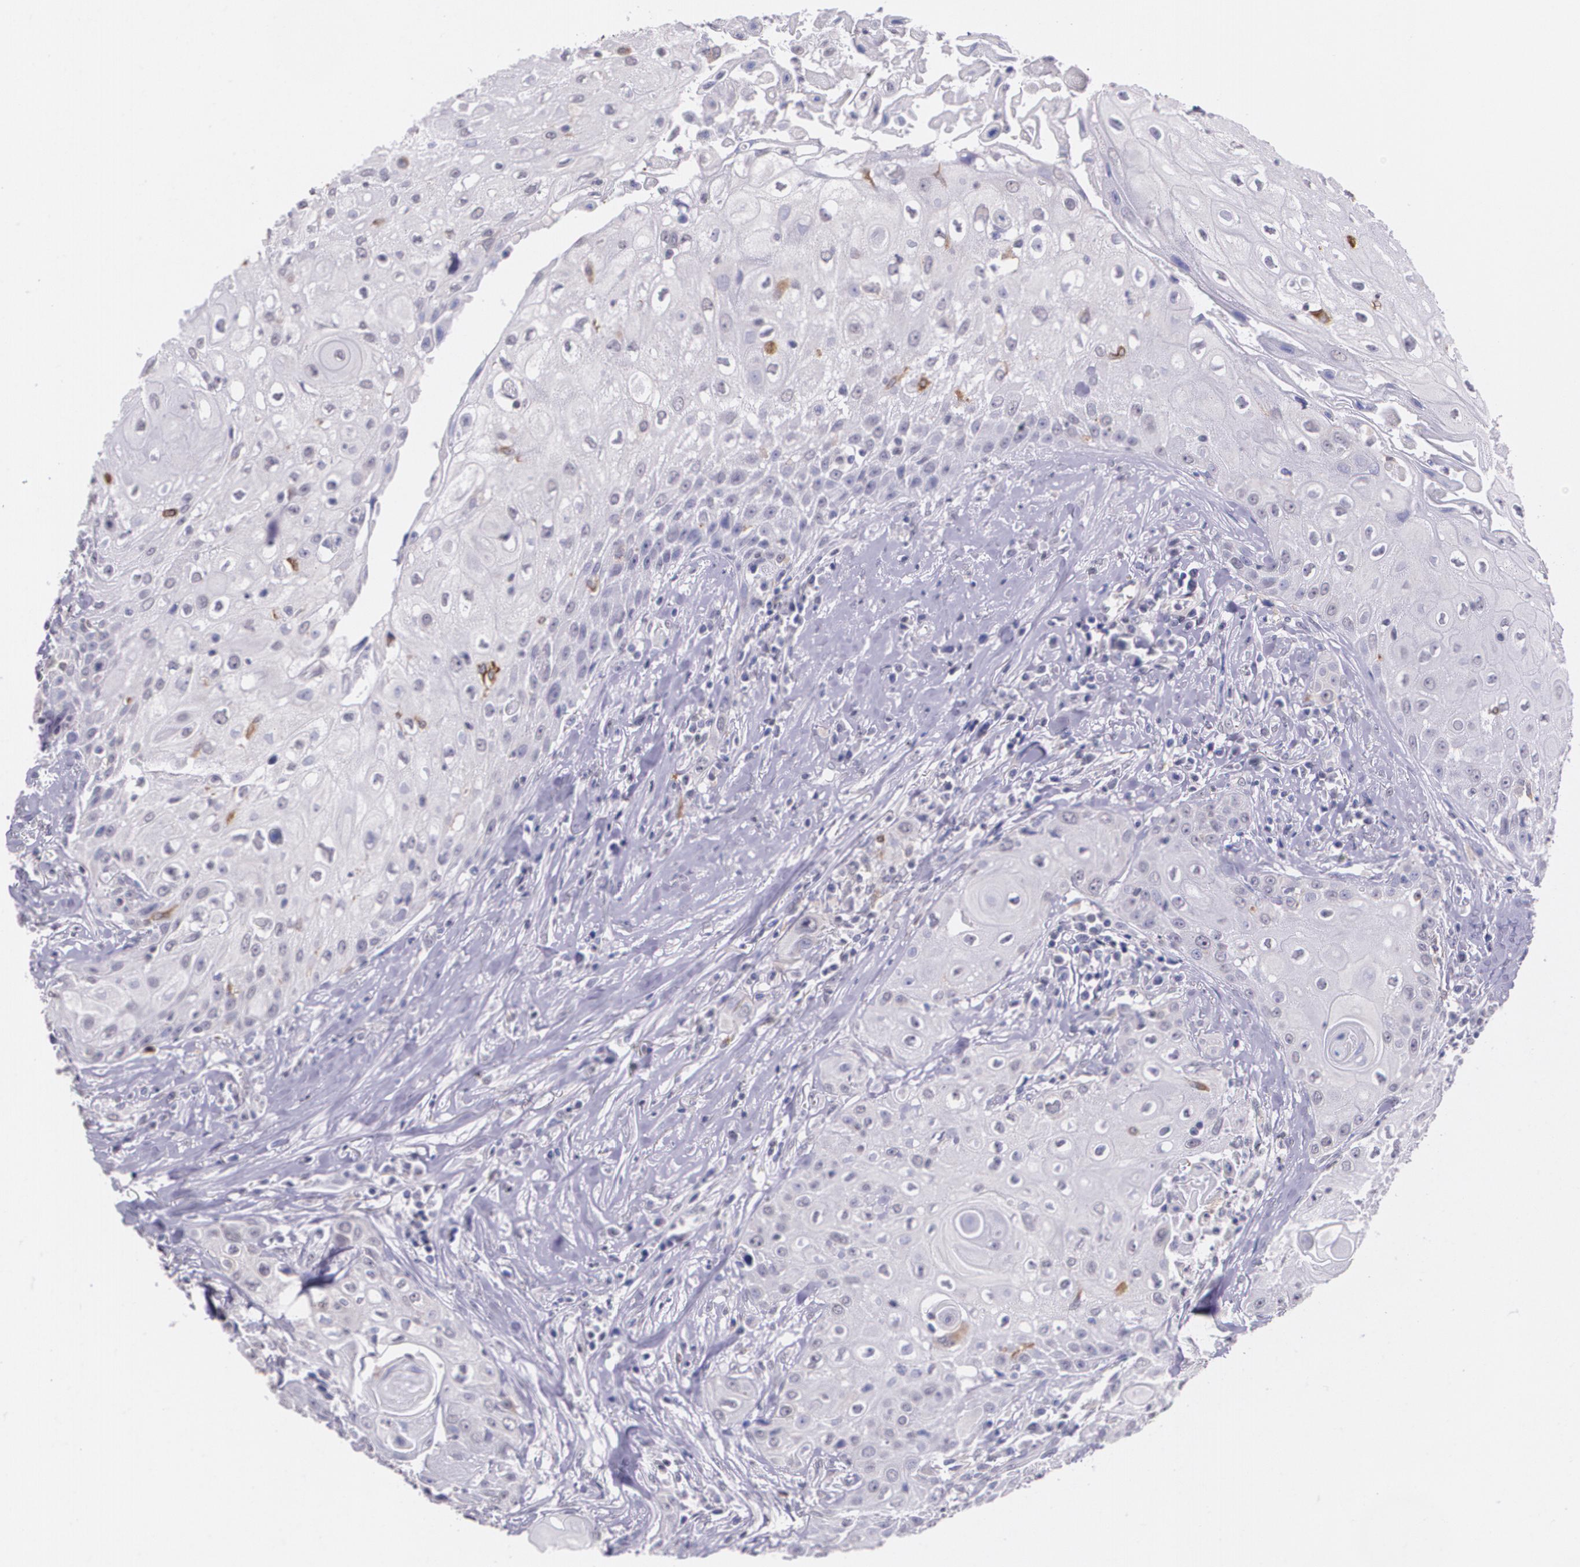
{"staining": {"intensity": "negative", "quantity": "none", "location": "none"}, "tissue": "head and neck cancer", "cell_type": "Tumor cells", "image_type": "cancer", "snomed": [{"axis": "morphology", "description": "Squamous cell carcinoma, NOS"}, {"axis": "topography", "description": "Oral tissue"}, {"axis": "topography", "description": "Head-Neck"}], "caption": "A high-resolution image shows immunohistochemistry staining of head and neck cancer (squamous cell carcinoma), which displays no significant positivity in tumor cells. (Immunohistochemistry, brightfield microscopy, high magnification).", "gene": "RTN1", "patient": {"sex": "female", "age": 82}}